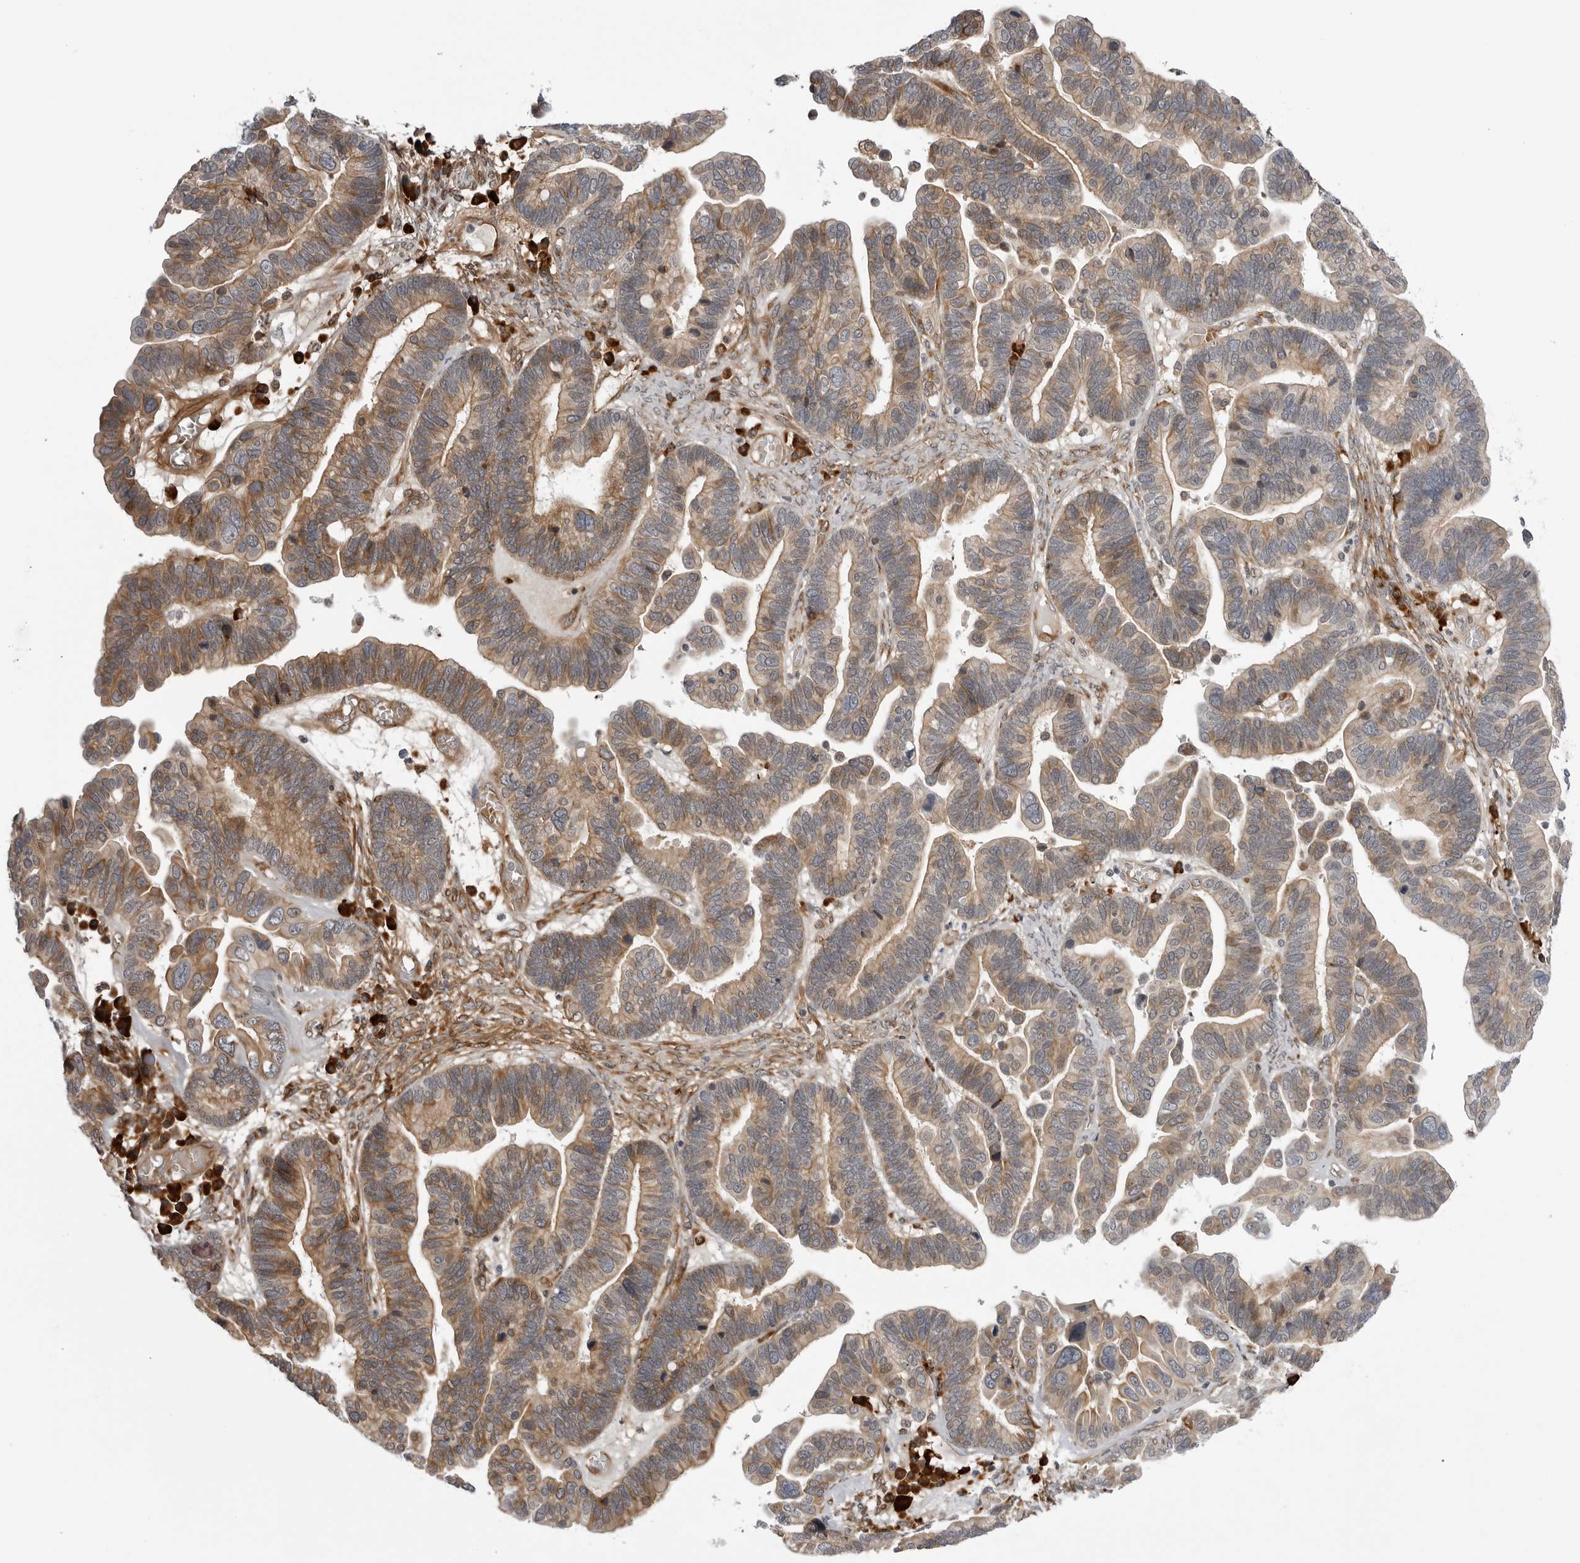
{"staining": {"intensity": "moderate", "quantity": ">75%", "location": "cytoplasmic/membranous"}, "tissue": "ovarian cancer", "cell_type": "Tumor cells", "image_type": "cancer", "snomed": [{"axis": "morphology", "description": "Cystadenocarcinoma, serous, NOS"}, {"axis": "topography", "description": "Ovary"}], "caption": "Protein staining of ovarian cancer tissue displays moderate cytoplasmic/membranous positivity in about >75% of tumor cells. The staining is performed using DAB brown chromogen to label protein expression. The nuclei are counter-stained blue using hematoxylin.", "gene": "ARL5A", "patient": {"sex": "female", "age": 56}}